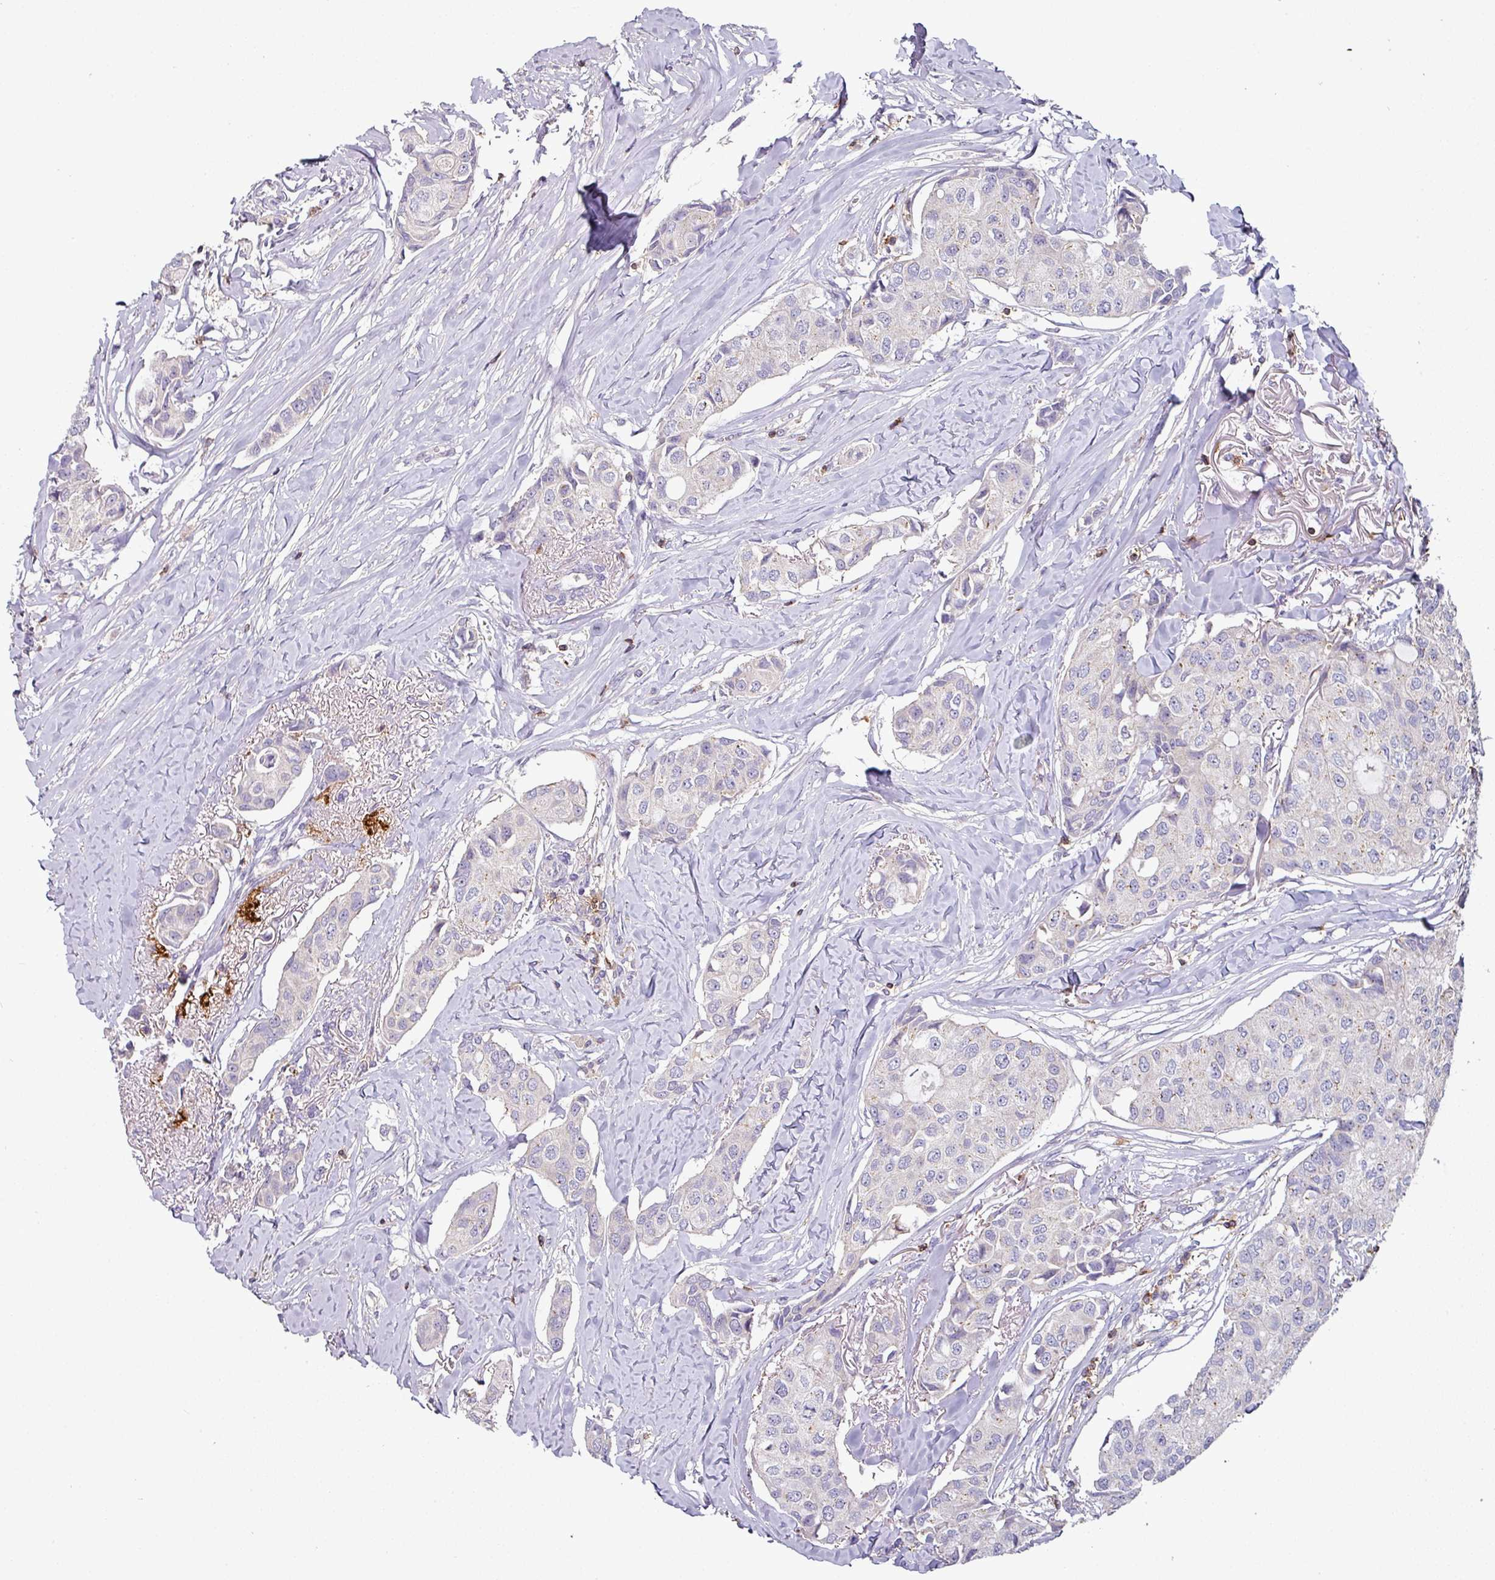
{"staining": {"intensity": "negative", "quantity": "none", "location": "none"}, "tissue": "breast cancer", "cell_type": "Tumor cells", "image_type": "cancer", "snomed": [{"axis": "morphology", "description": "Duct carcinoma"}, {"axis": "topography", "description": "Breast"}], "caption": "Breast cancer (intraductal carcinoma) was stained to show a protein in brown. There is no significant positivity in tumor cells. (DAB IHC visualized using brightfield microscopy, high magnification).", "gene": "CD3G", "patient": {"sex": "female", "age": 80}}